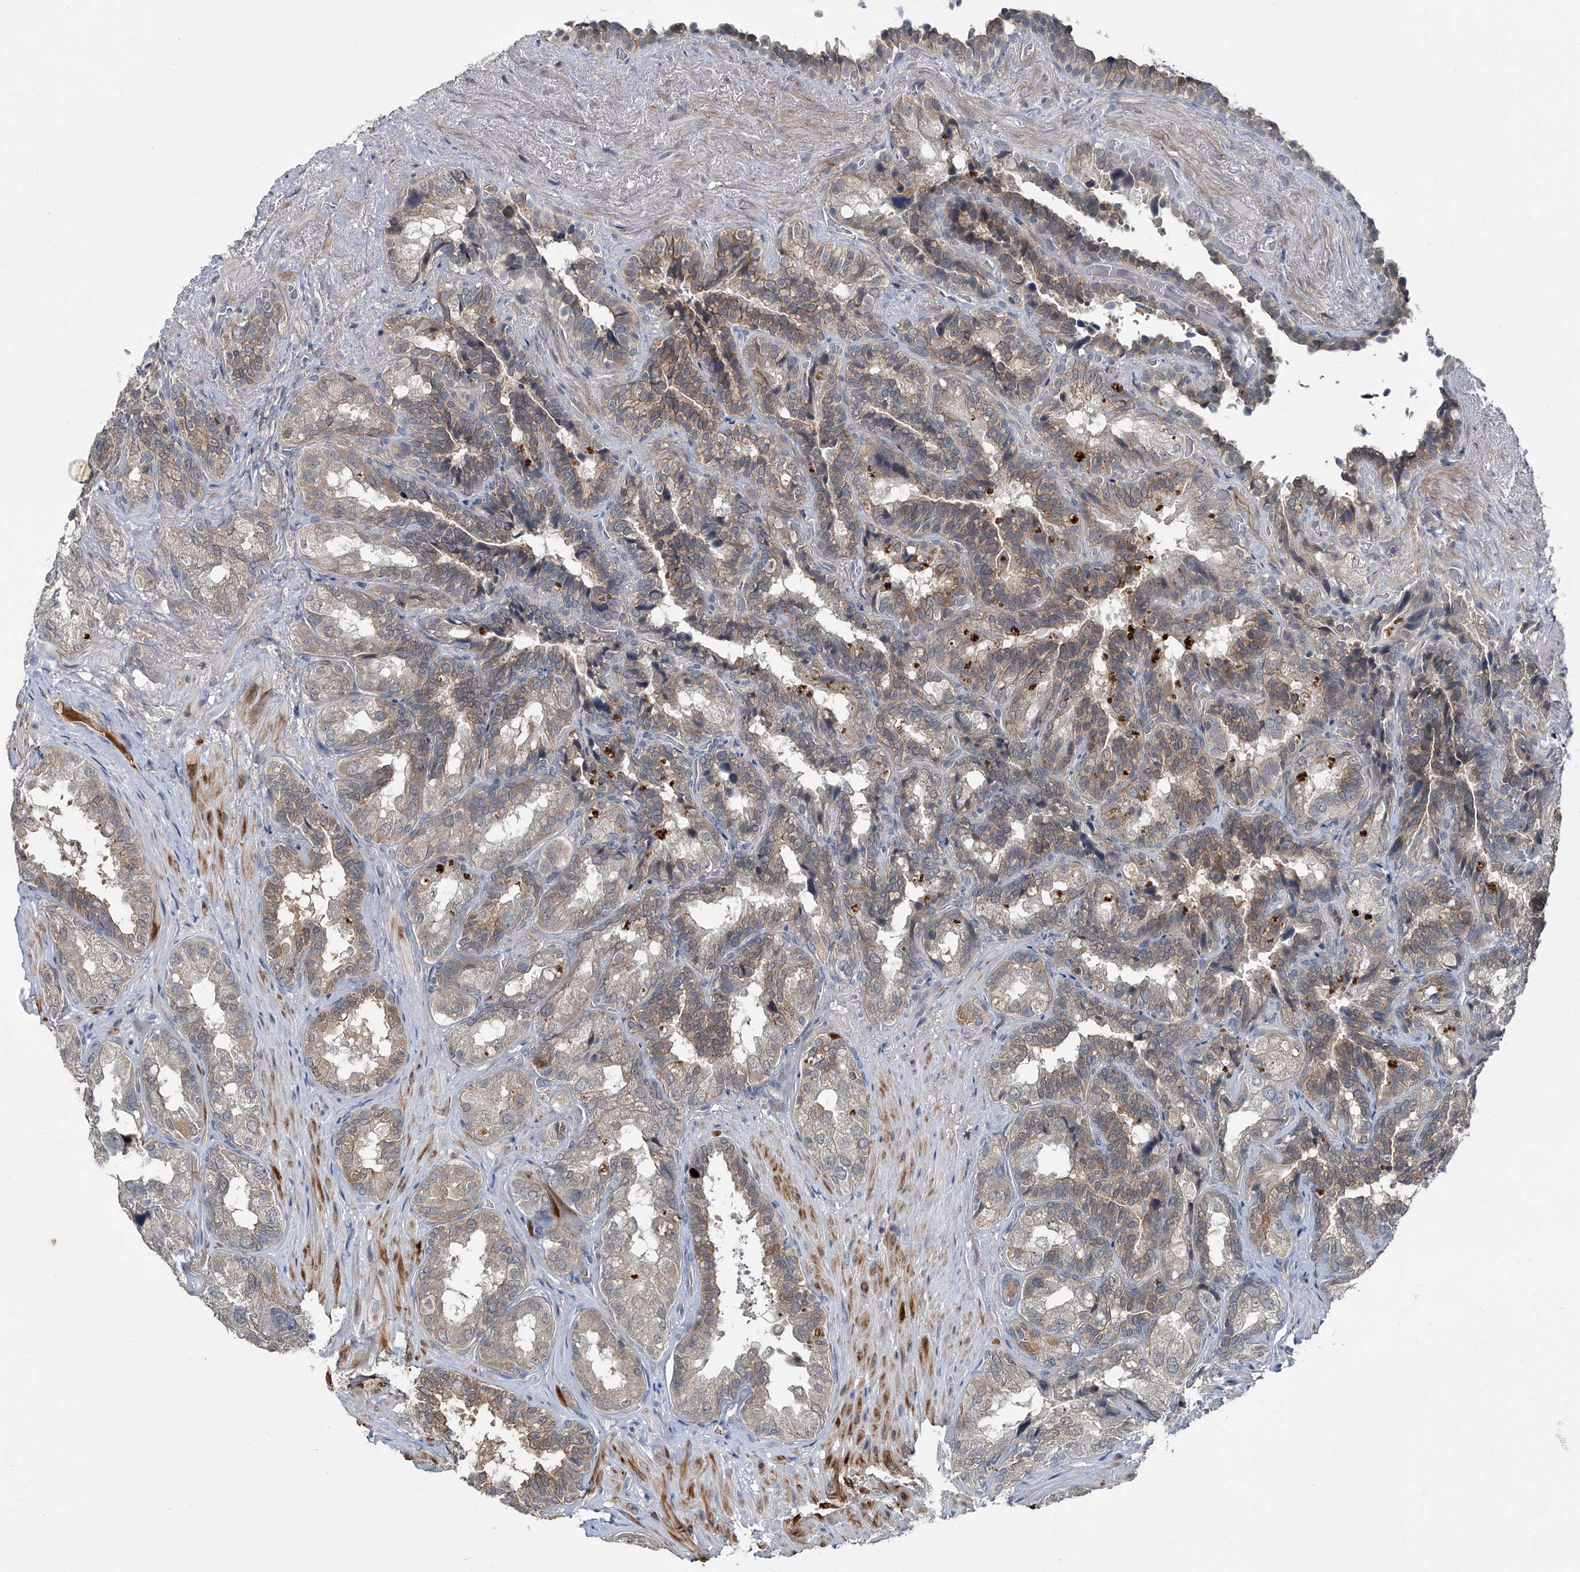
{"staining": {"intensity": "moderate", "quantity": "25%-75%", "location": "cytoplasmic/membranous"}, "tissue": "seminal vesicle", "cell_type": "Glandular cells", "image_type": "normal", "snomed": [{"axis": "morphology", "description": "Normal tissue, NOS"}, {"axis": "topography", "description": "Seminal veicle"}, {"axis": "topography", "description": "Peripheral nerve tissue"}], "caption": "Immunohistochemistry micrograph of unremarkable seminal vesicle: human seminal vesicle stained using immunohistochemistry (IHC) exhibits medium levels of moderate protein expression localized specifically in the cytoplasmic/membranous of glandular cells, appearing as a cytoplasmic/membranous brown color.", "gene": "AKNAD1", "patient": {"sex": "male", "age": 63}}